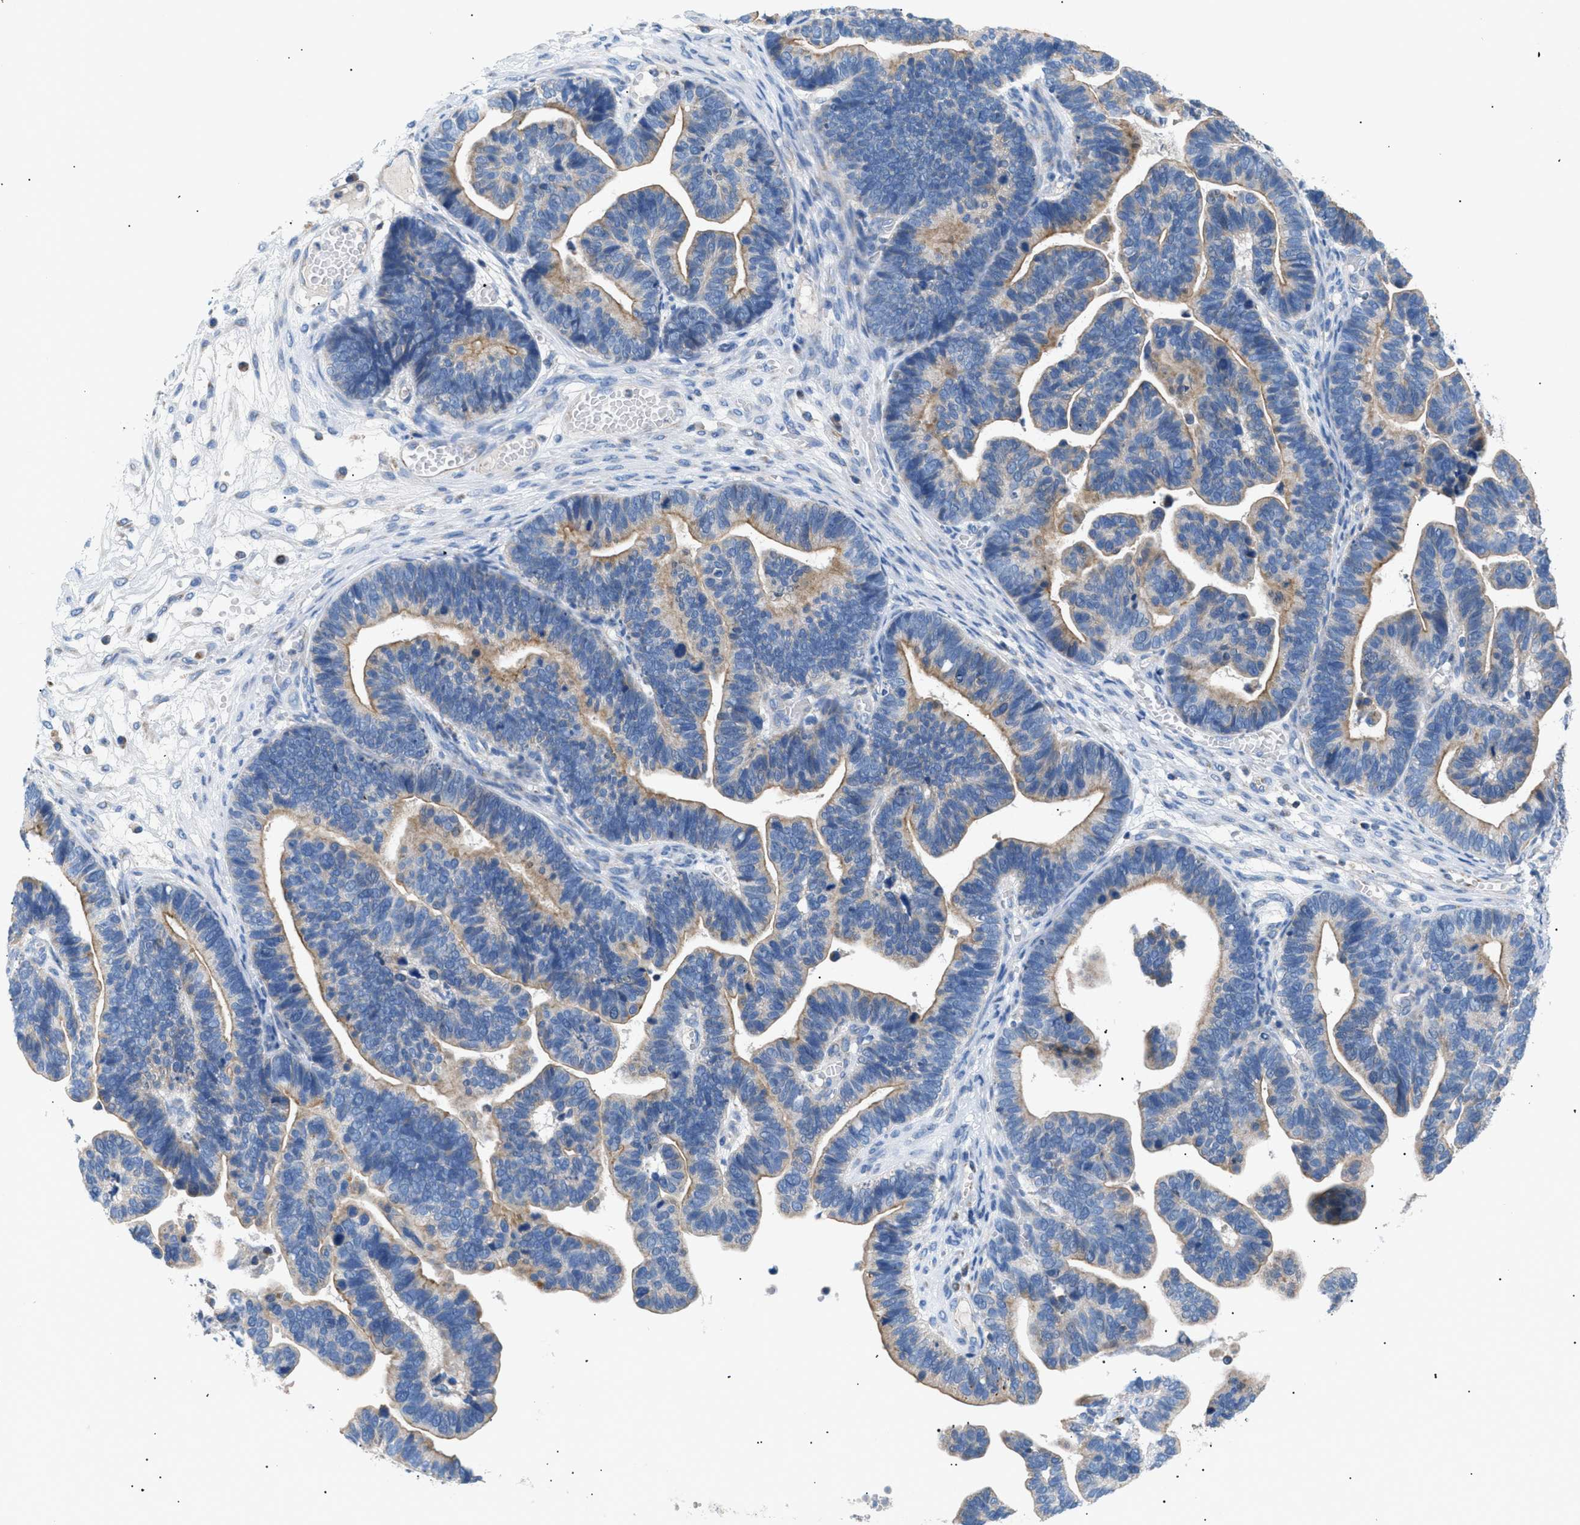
{"staining": {"intensity": "weak", "quantity": ">75%", "location": "cytoplasmic/membranous"}, "tissue": "ovarian cancer", "cell_type": "Tumor cells", "image_type": "cancer", "snomed": [{"axis": "morphology", "description": "Cystadenocarcinoma, serous, NOS"}, {"axis": "topography", "description": "Ovary"}], "caption": "DAB (3,3'-diaminobenzidine) immunohistochemical staining of ovarian cancer (serous cystadenocarcinoma) reveals weak cytoplasmic/membranous protein positivity in about >75% of tumor cells. Immunohistochemistry (ihc) stains the protein of interest in brown and the nuclei are stained blue.", "gene": "ILDR1", "patient": {"sex": "female", "age": 56}}